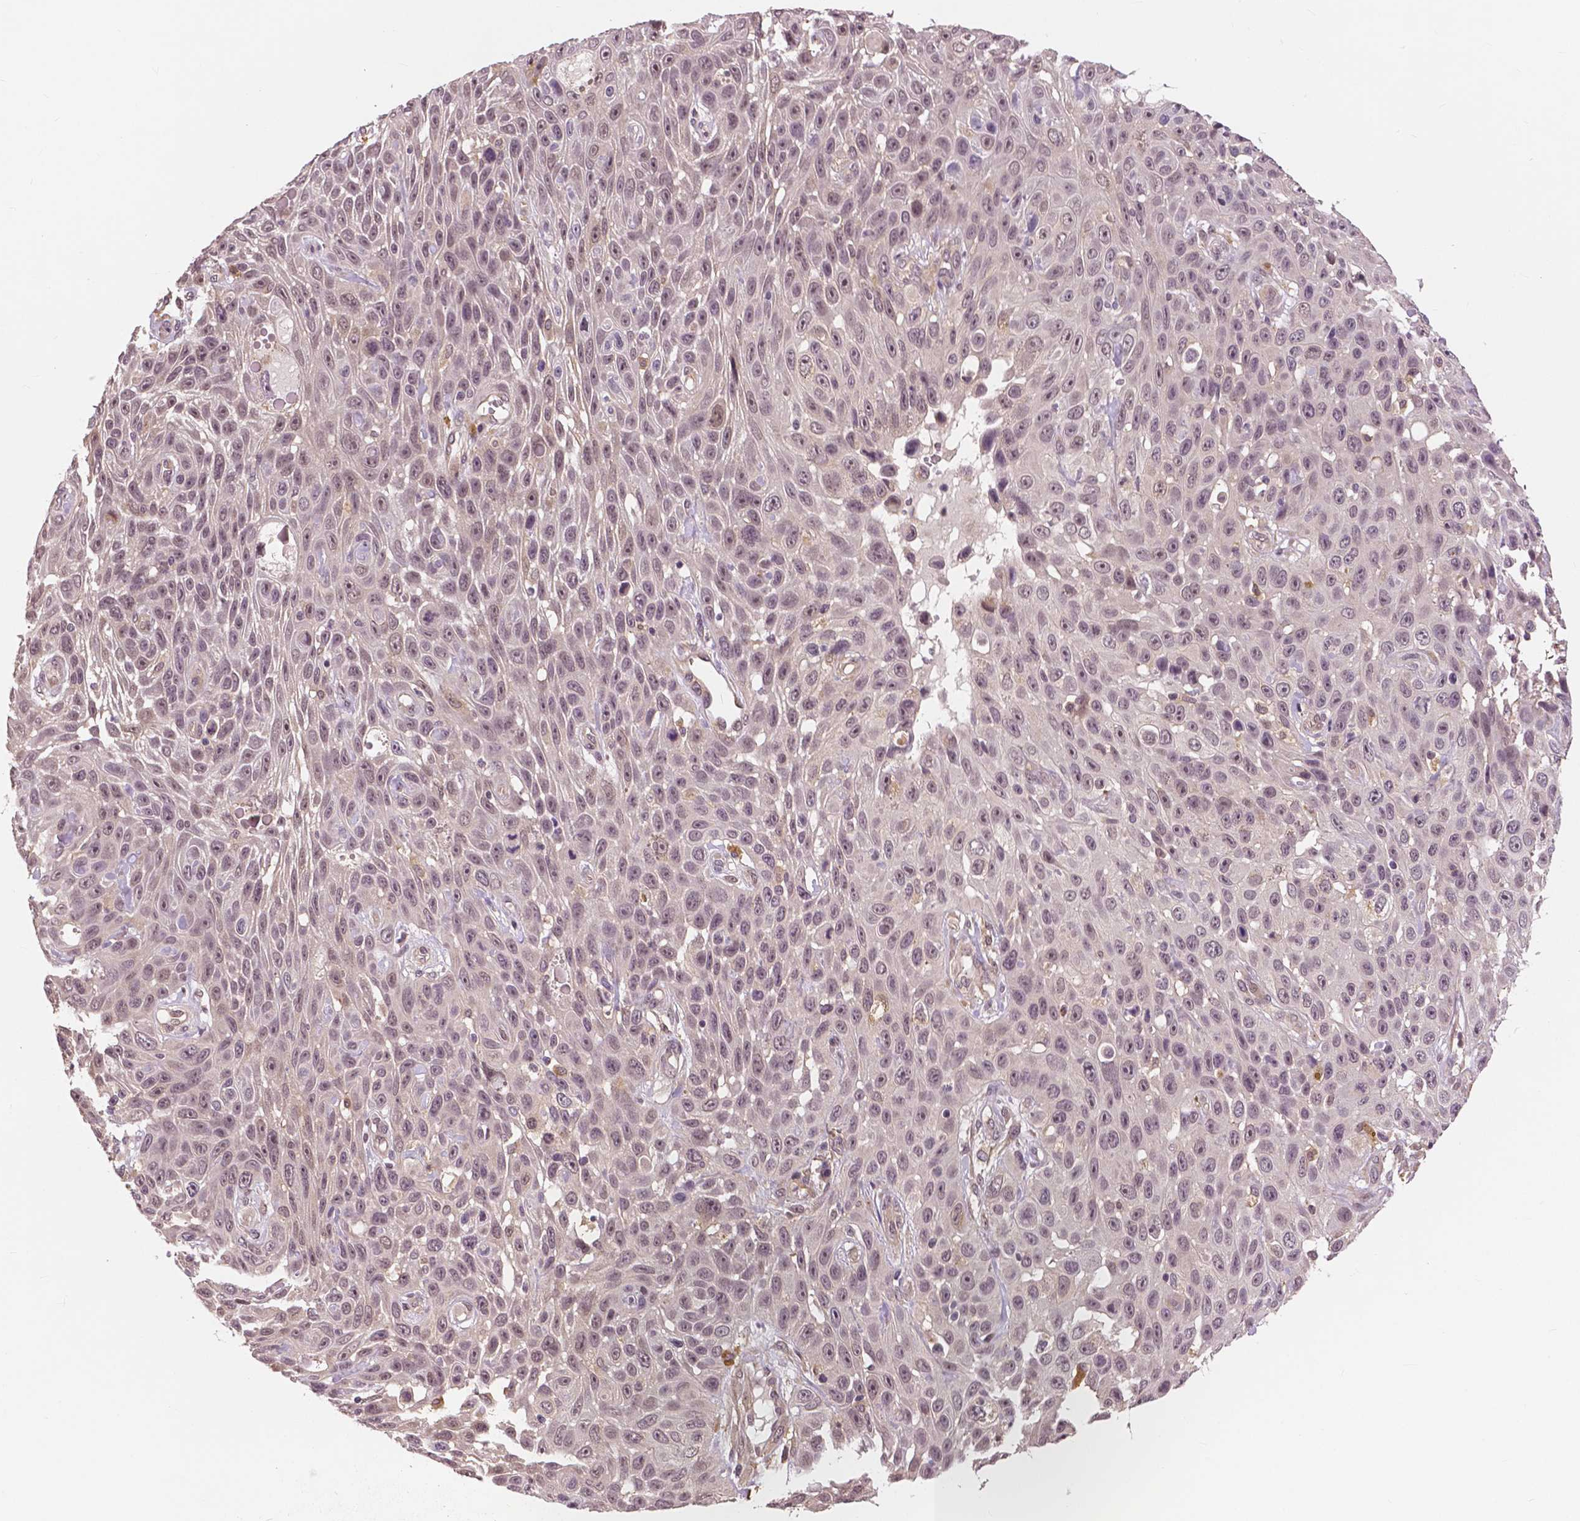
{"staining": {"intensity": "weak", "quantity": "25%-75%", "location": "nuclear"}, "tissue": "skin cancer", "cell_type": "Tumor cells", "image_type": "cancer", "snomed": [{"axis": "morphology", "description": "Squamous cell carcinoma, NOS"}, {"axis": "topography", "description": "Skin"}], "caption": "There is low levels of weak nuclear staining in tumor cells of squamous cell carcinoma (skin), as demonstrated by immunohistochemical staining (brown color).", "gene": "MAP1LC3B", "patient": {"sex": "male", "age": 82}}